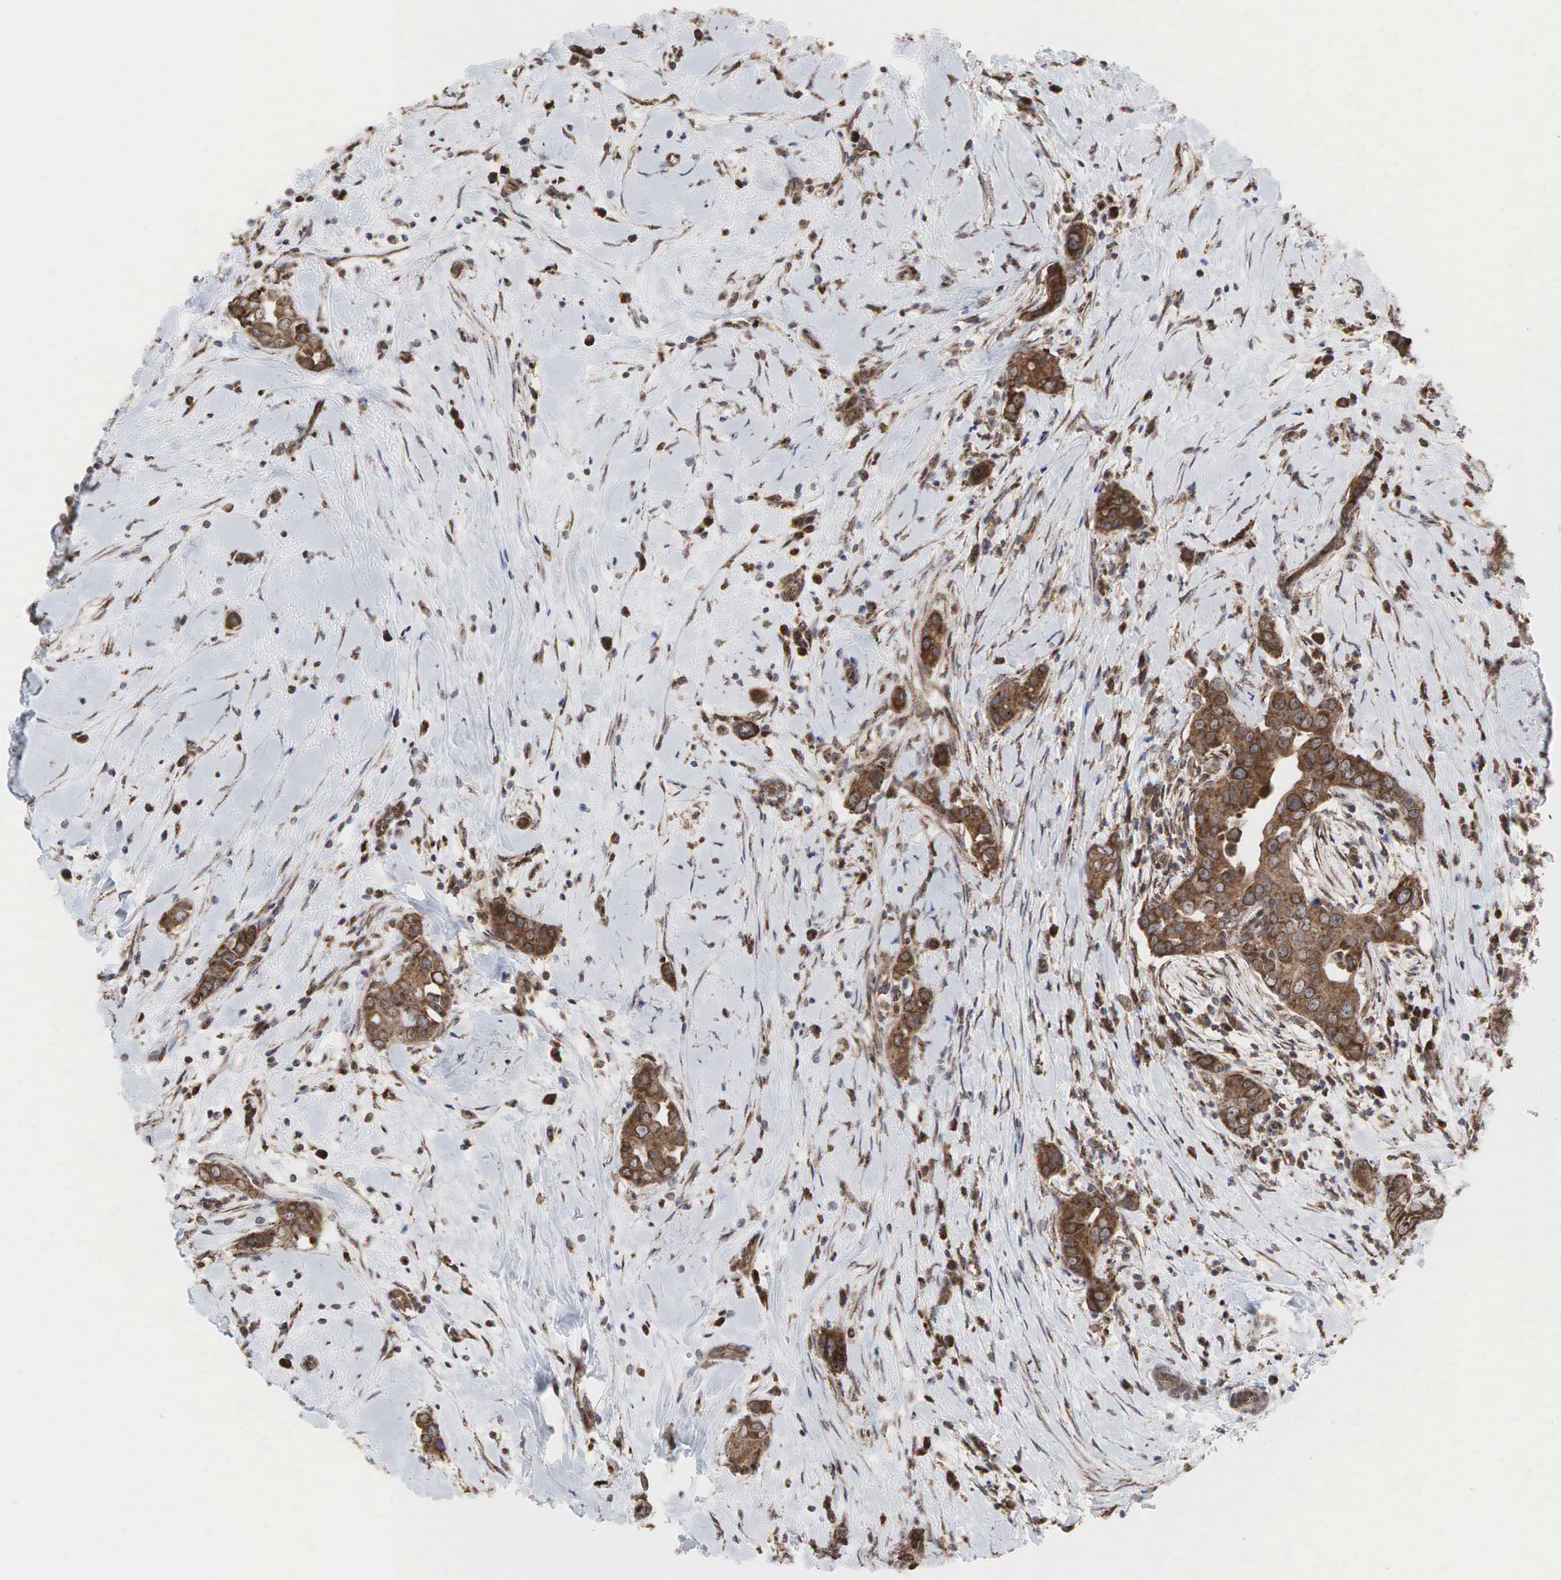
{"staining": {"intensity": "strong", "quantity": ">75%", "location": "cytoplasmic/membranous"}, "tissue": "breast cancer", "cell_type": "Tumor cells", "image_type": "cancer", "snomed": [{"axis": "morphology", "description": "Duct carcinoma"}, {"axis": "topography", "description": "Breast"}], "caption": "This is a micrograph of IHC staining of breast infiltrating ductal carcinoma, which shows strong expression in the cytoplasmic/membranous of tumor cells.", "gene": "PABPC5", "patient": {"sex": "female", "age": 55}}